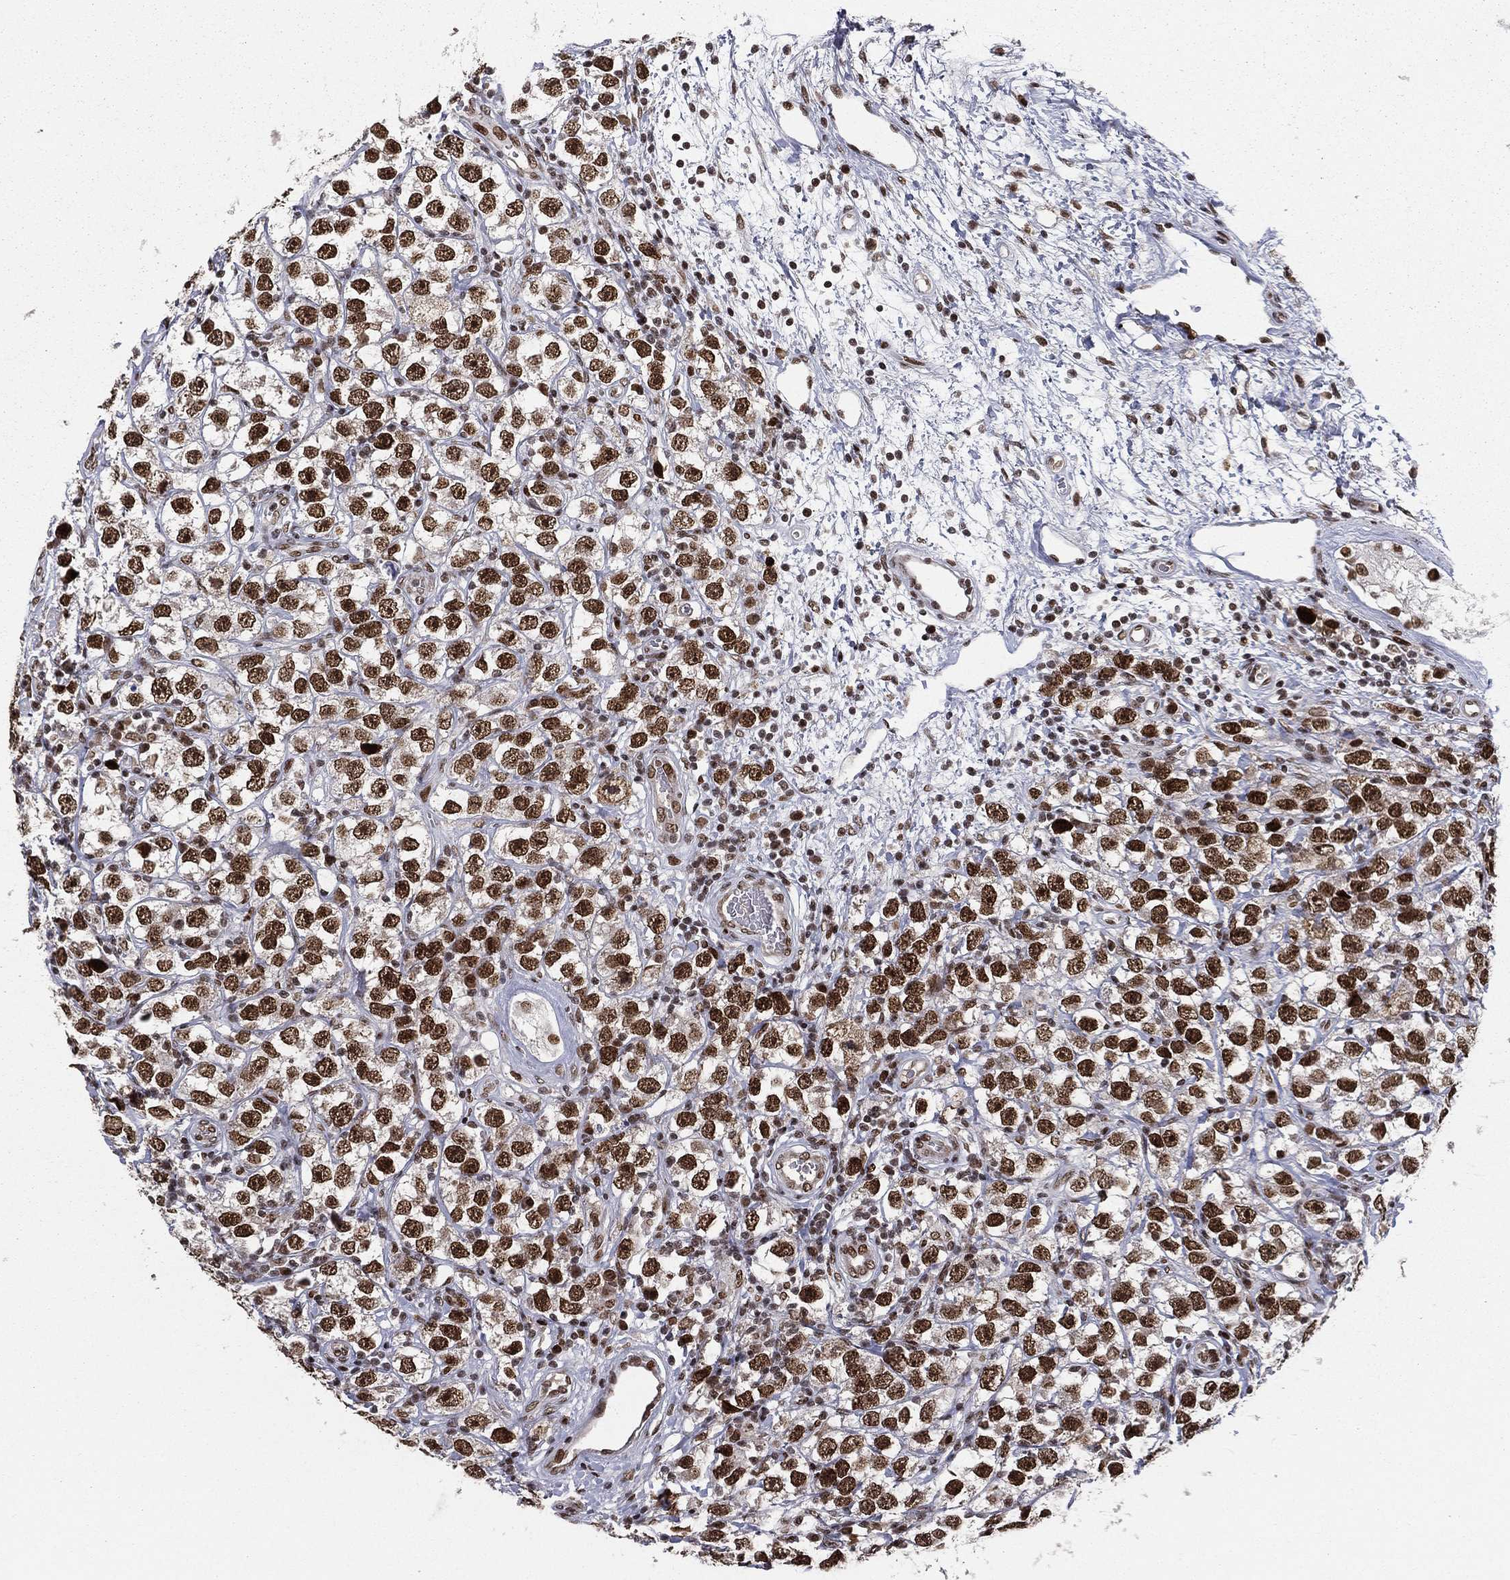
{"staining": {"intensity": "strong", "quantity": ">75%", "location": "nuclear"}, "tissue": "testis cancer", "cell_type": "Tumor cells", "image_type": "cancer", "snomed": [{"axis": "morphology", "description": "Seminoma, NOS"}, {"axis": "topography", "description": "Testis"}], "caption": "Immunohistochemical staining of testis cancer (seminoma) shows high levels of strong nuclear staining in about >75% of tumor cells.", "gene": "RTF1", "patient": {"sex": "male", "age": 26}}